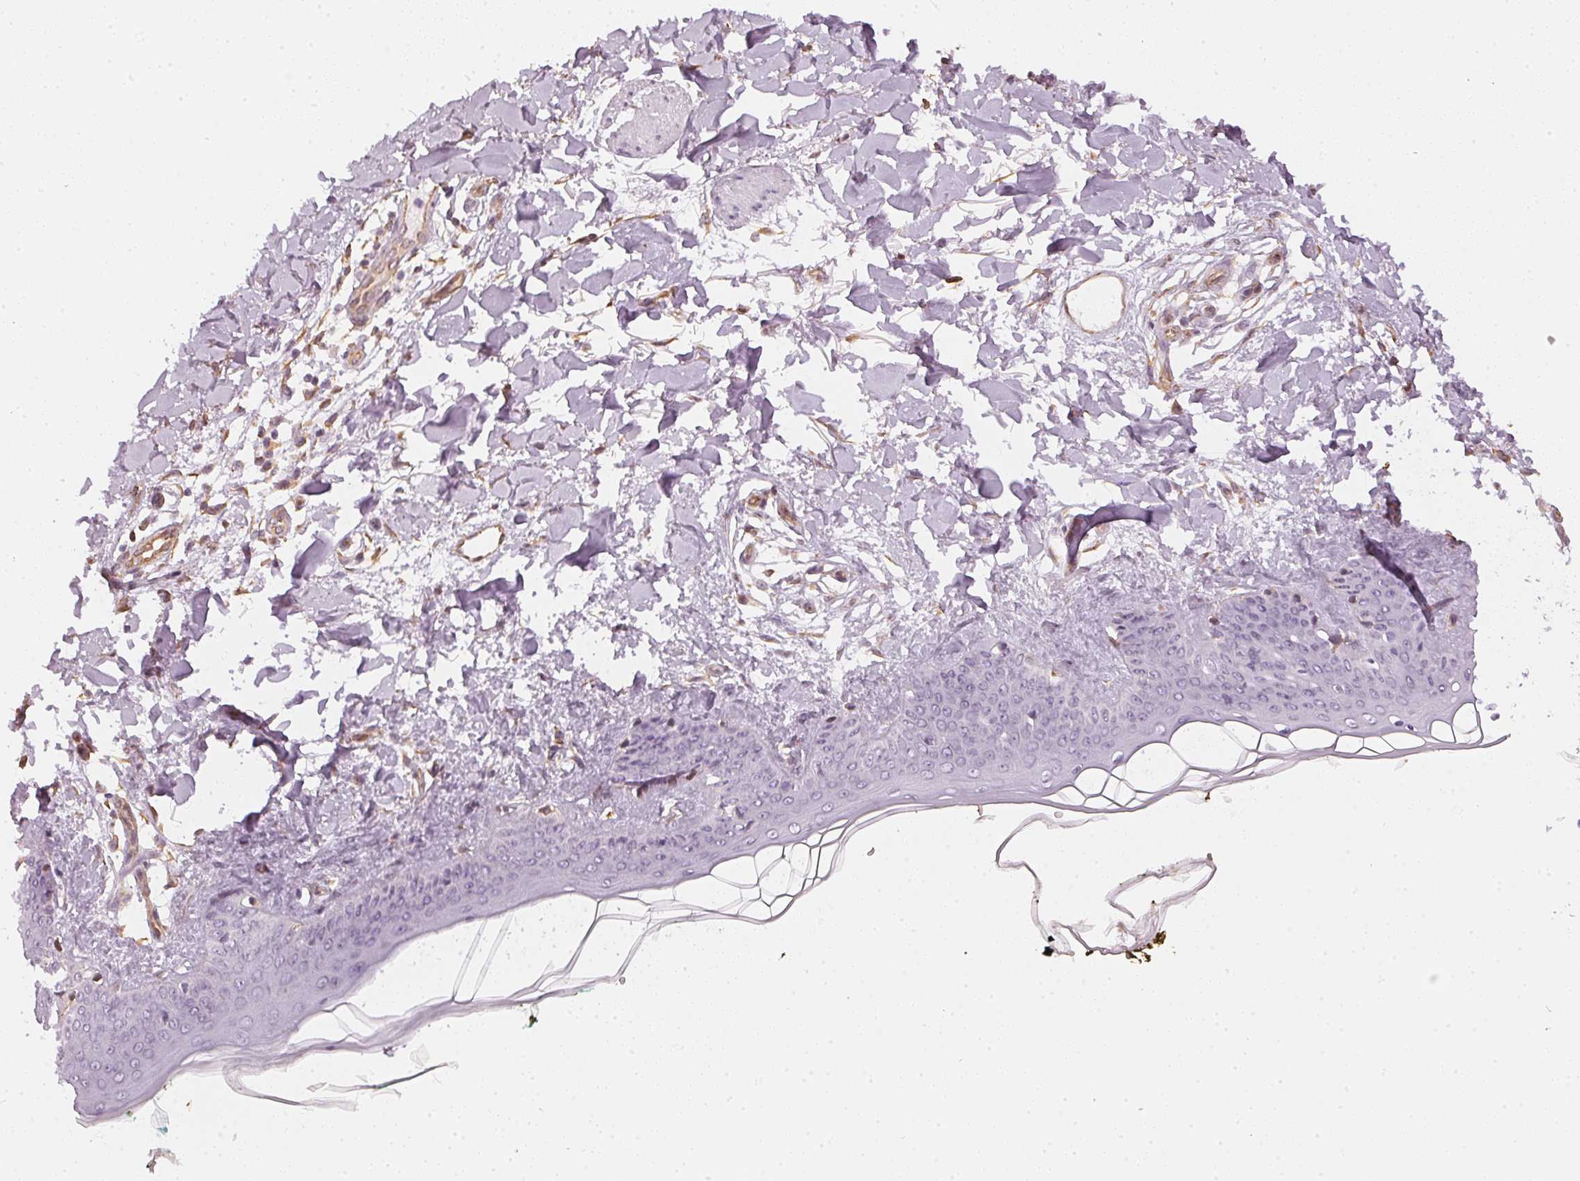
{"staining": {"intensity": "moderate", "quantity": "<25%", "location": "cytoplasmic/membranous,nuclear"}, "tissue": "skin", "cell_type": "Fibroblasts", "image_type": "normal", "snomed": [{"axis": "morphology", "description": "Normal tissue, NOS"}, {"axis": "topography", "description": "Skin"}], "caption": "Immunohistochemistry (IHC) micrograph of benign skin: skin stained using IHC demonstrates low levels of moderate protein expression localized specifically in the cytoplasmic/membranous,nuclear of fibroblasts, appearing as a cytoplasmic/membranous,nuclear brown color.", "gene": "APLP1", "patient": {"sex": "female", "age": 34}}